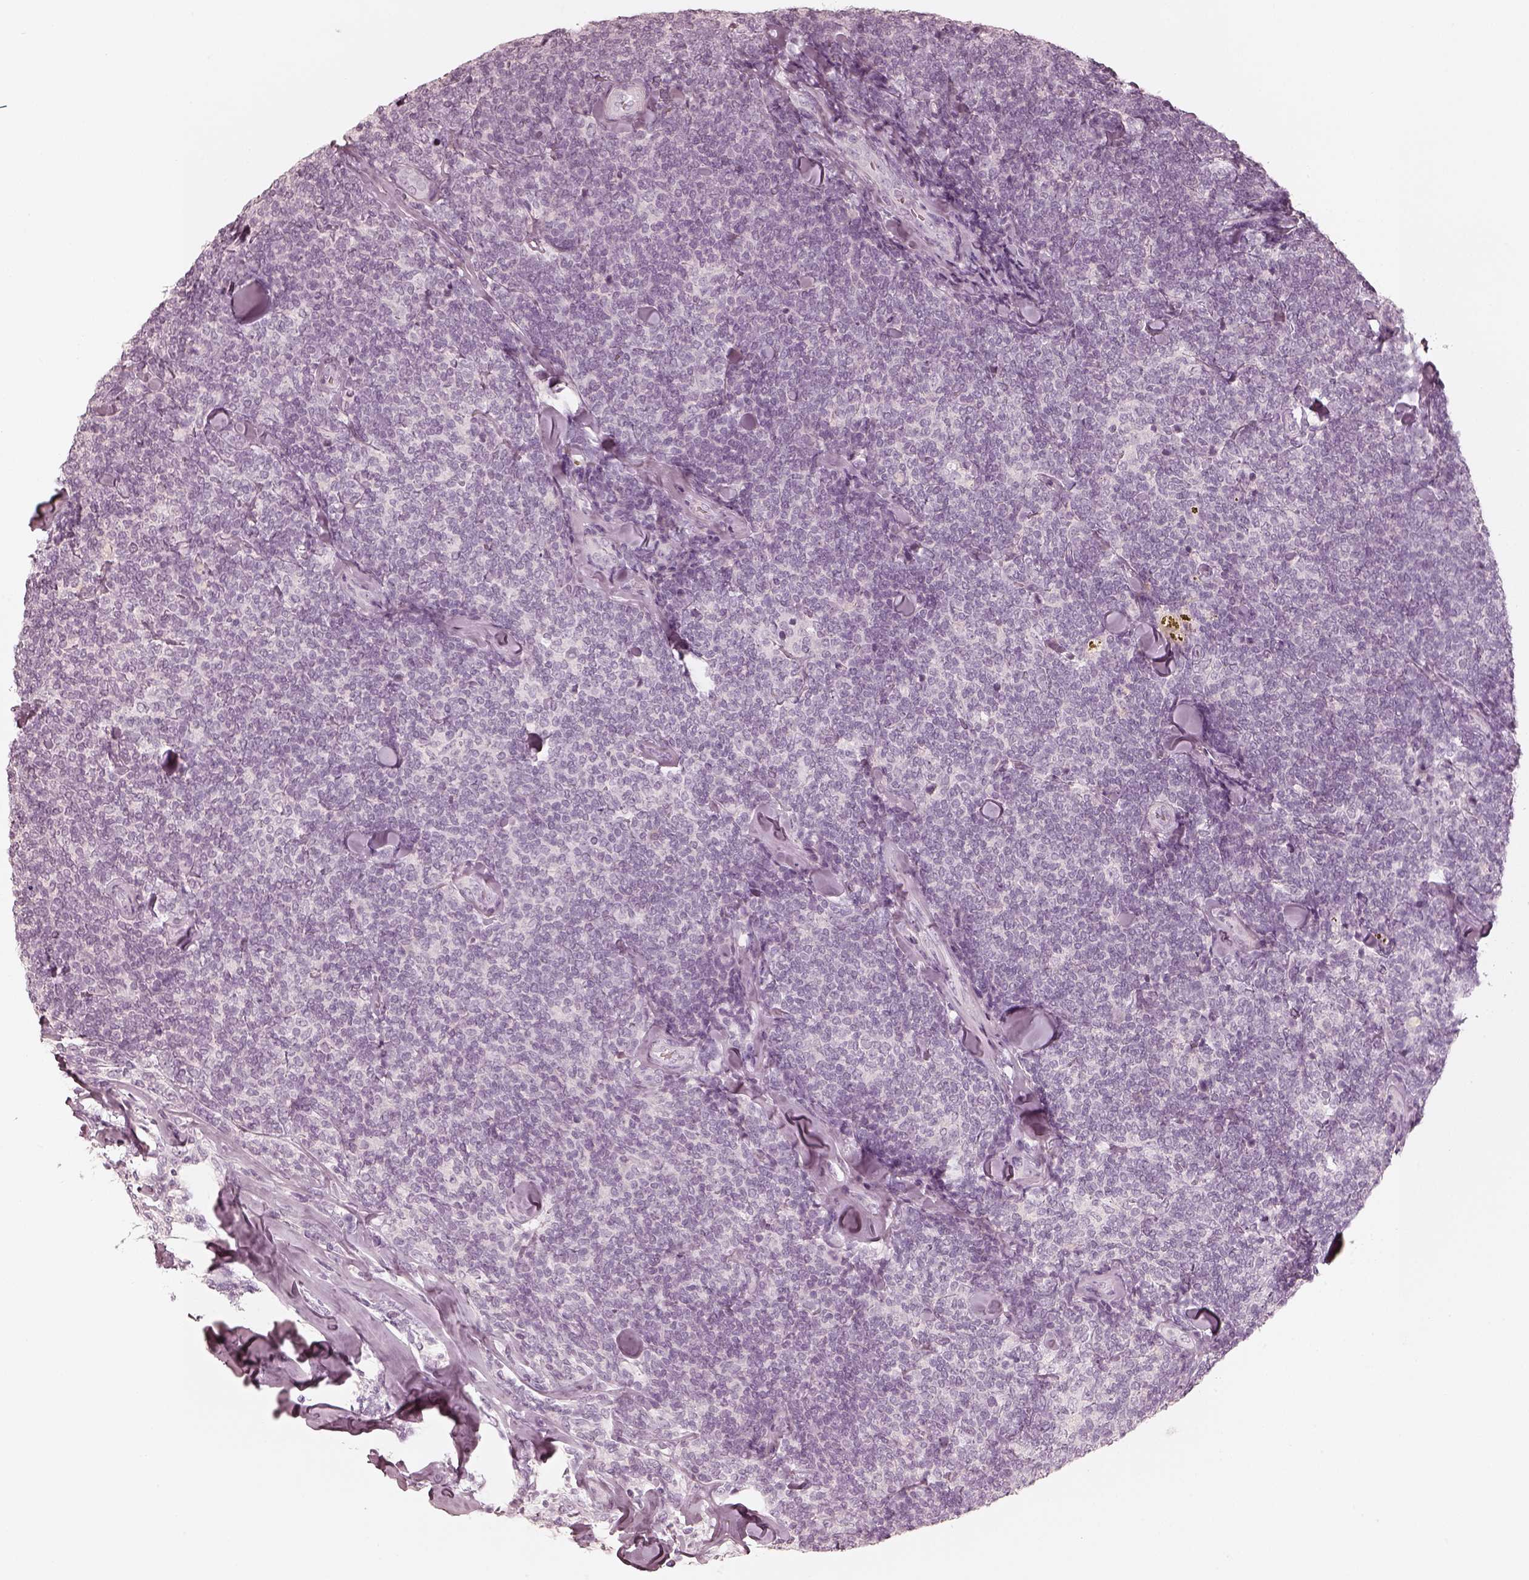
{"staining": {"intensity": "negative", "quantity": "none", "location": "none"}, "tissue": "lymphoma", "cell_type": "Tumor cells", "image_type": "cancer", "snomed": [{"axis": "morphology", "description": "Malignant lymphoma, non-Hodgkin's type, Low grade"}, {"axis": "topography", "description": "Lymph node"}], "caption": "Tumor cells show no significant staining in lymphoma.", "gene": "KRT82", "patient": {"sex": "female", "age": 56}}